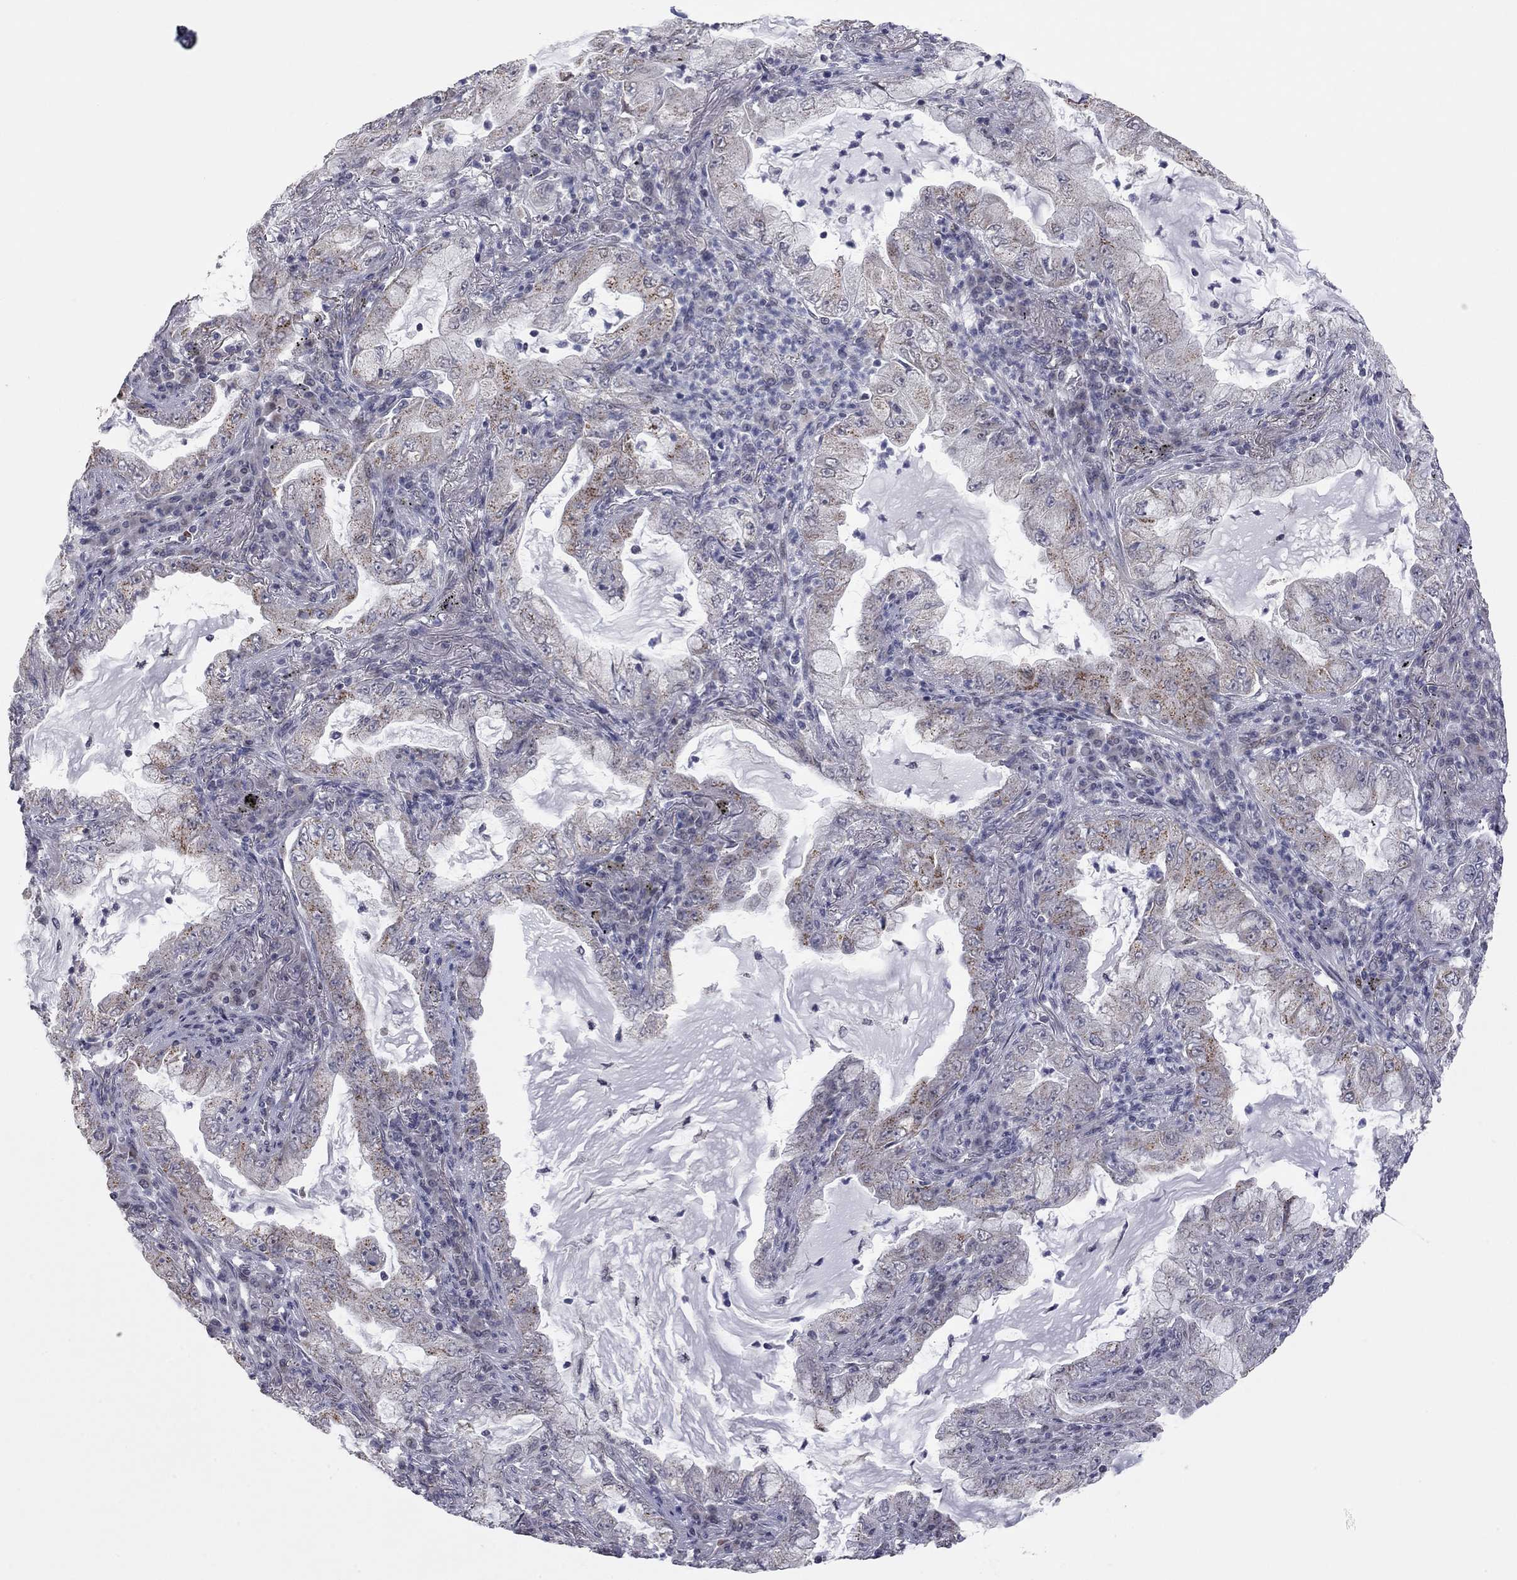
{"staining": {"intensity": "strong", "quantity": "25%-75%", "location": "cytoplasmic/membranous"}, "tissue": "lung cancer", "cell_type": "Tumor cells", "image_type": "cancer", "snomed": [{"axis": "morphology", "description": "Adenocarcinoma, NOS"}, {"axis": "topography", "description": "Lung"}], "caption": "This micrograph demonstrates IHC staining of human lung adenocarcinoma, with high strong cytoplasmic/membranous expression in about 25%-75% of tumor cells.", "gene": "MC3R", "patient": {"sex": "female", "age": 73}}